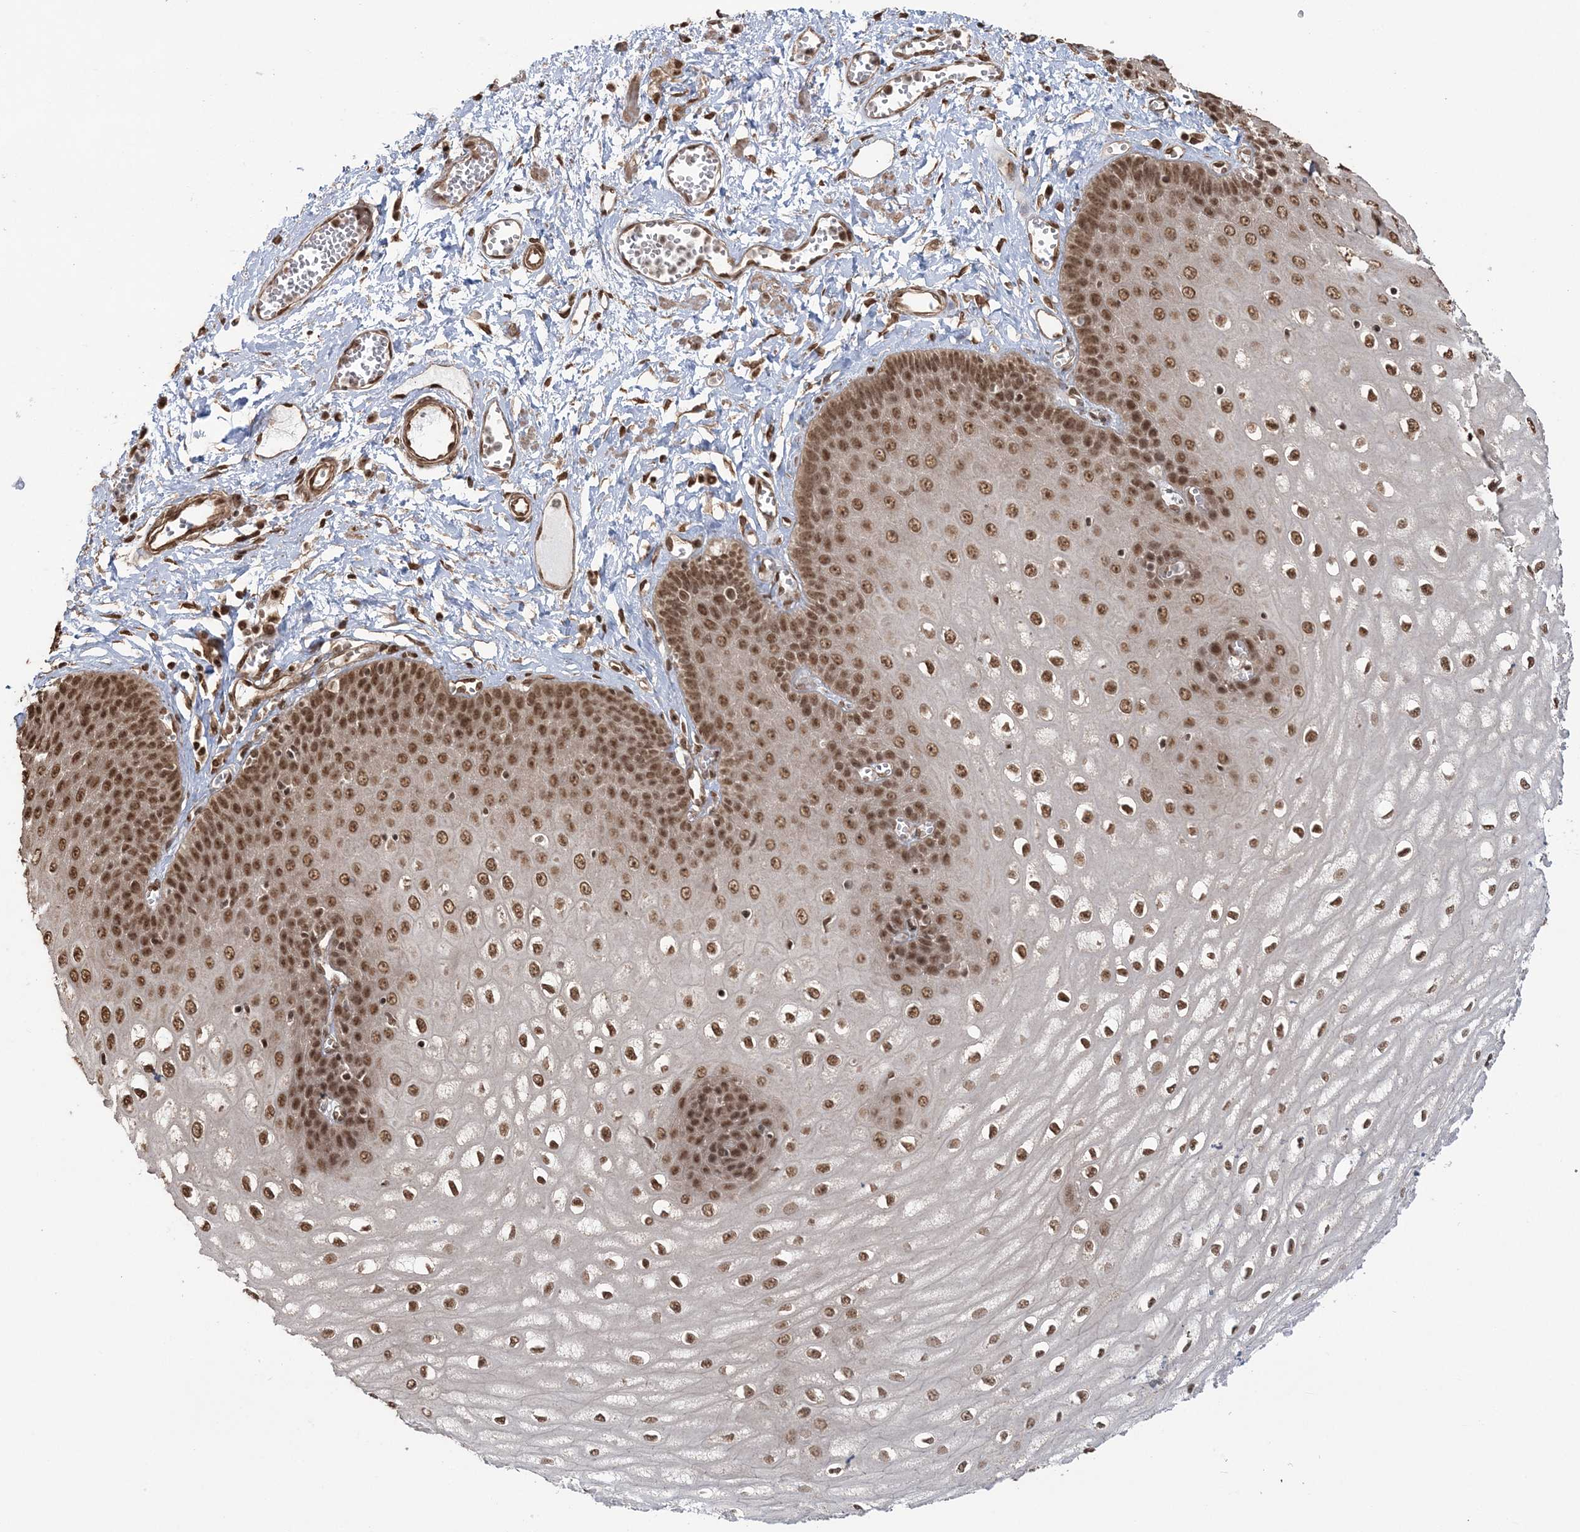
{"staining": {"intensity": "strong", "quantity": ">75%", "location": "nuclear"}, "tissue": "esophagus", "cell_type": "Squamous epithelial cells", "image_type": "normal", "snomed": [{"axis": "morphology", "description": "Normal tissue, NOS"}, {"axis": "topography", "description": "Esophagus"}], "caption": "A photomicrograph showing strong nuclear positivity in about >75% of squamous epithelial cells in normal esophagus, as visualized by brown immunohistochemical staining.", "gene": "ZNF839", "patient": {"sex": "male", "age": 60}}